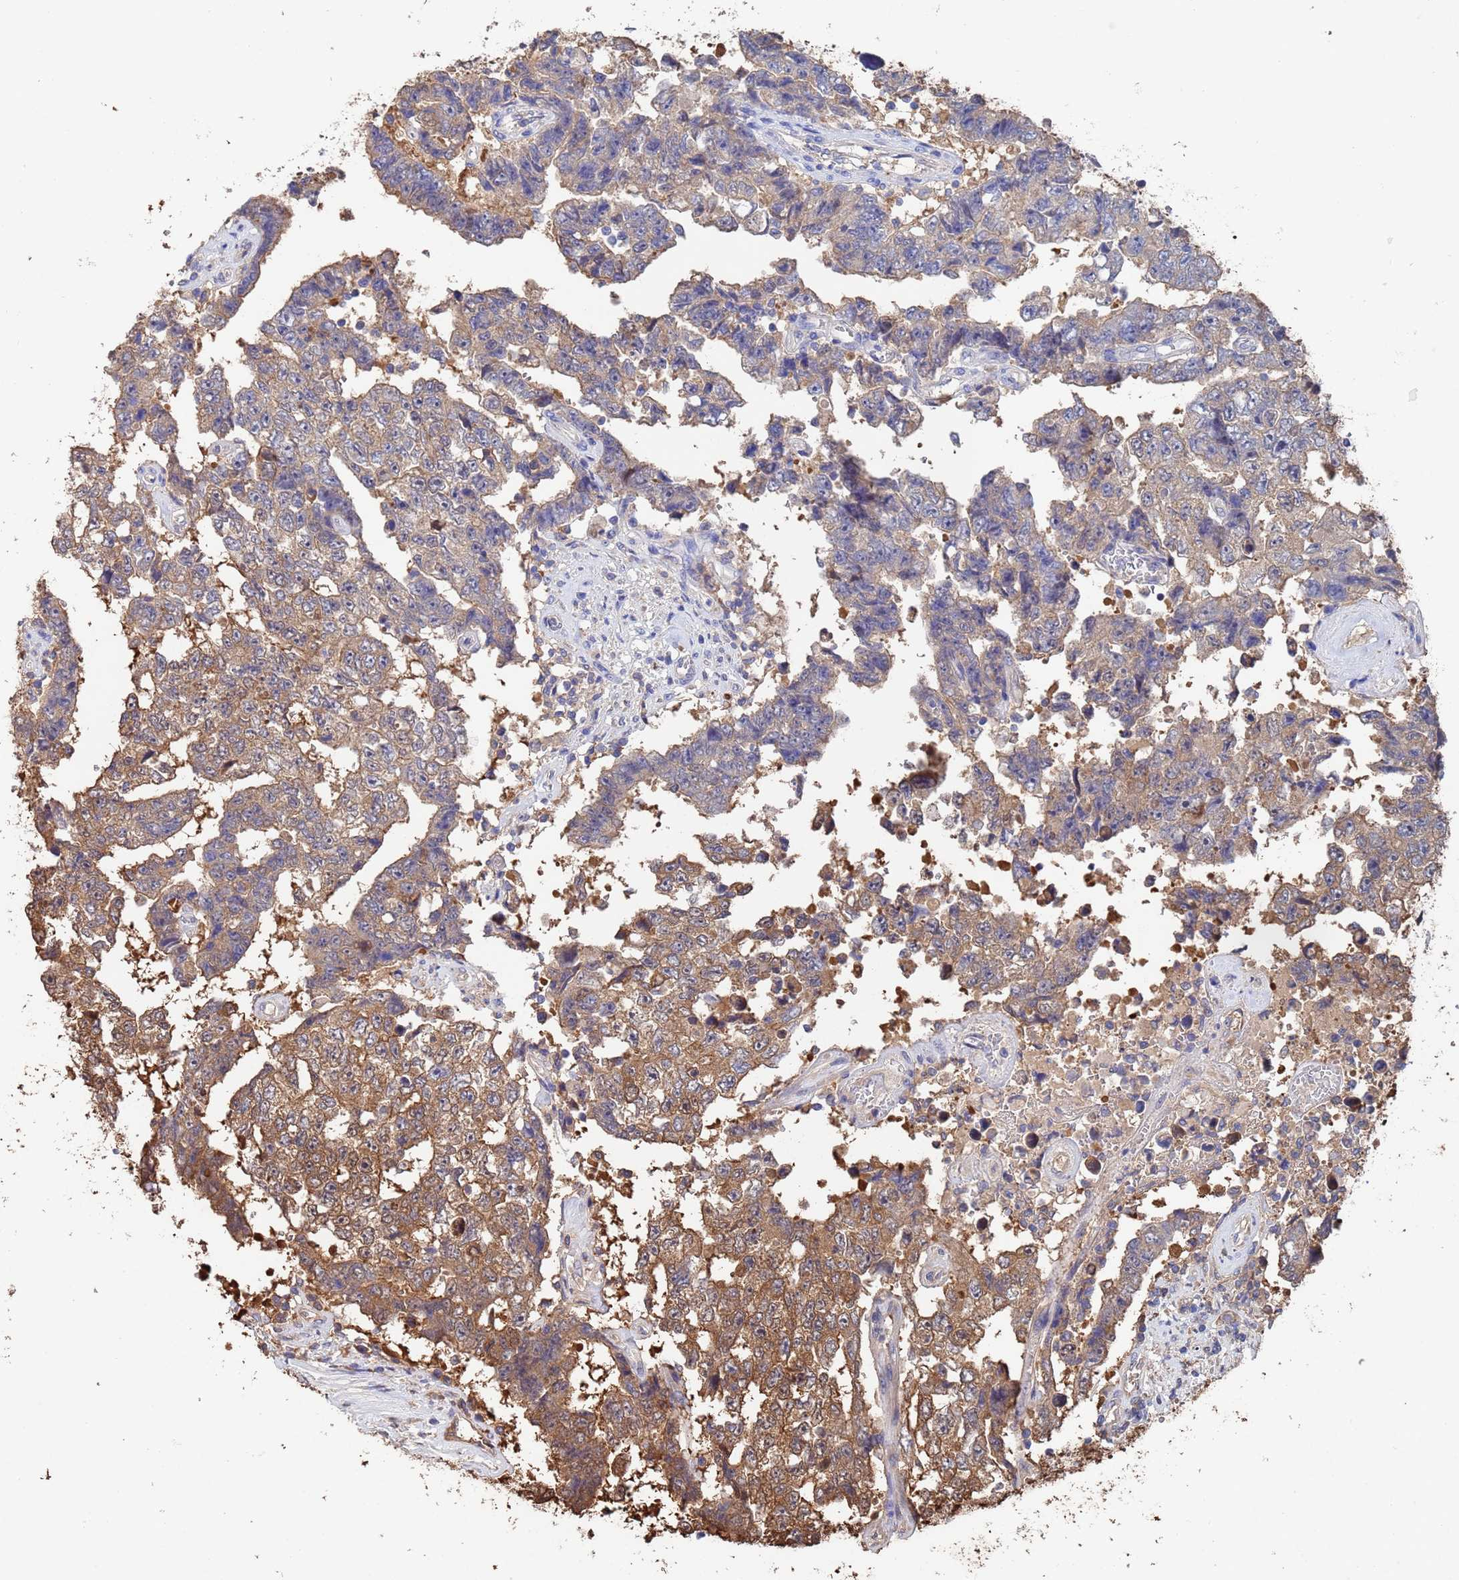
{"staining": {"intensity": "moderate", "quantity": ">75%", "location": "cytoplasmic/membranous"}, "tissue": "testis cancer", "cell_type": "Tumor cells", "image_type": "cancer", "snomed": [{"axis": "morphology", "description": "Normal tissue, NOS"}, {"axis": "morphology", "description": "Carcinoma, Embryonal, NOS"}, {"axis": "topography", "description": "Testis"}, {"axis": "topography", "description": "Epididymis"}], "caption": "There is medium levels of moderate cytoplasmic/membranous positivity in tumor cells of embryonal carcinoma (testis), as demonstrated by immunohistochemical staining (brown color).", "gene": "FAM25A", "patient": {"sex": "male", "age": 25}}